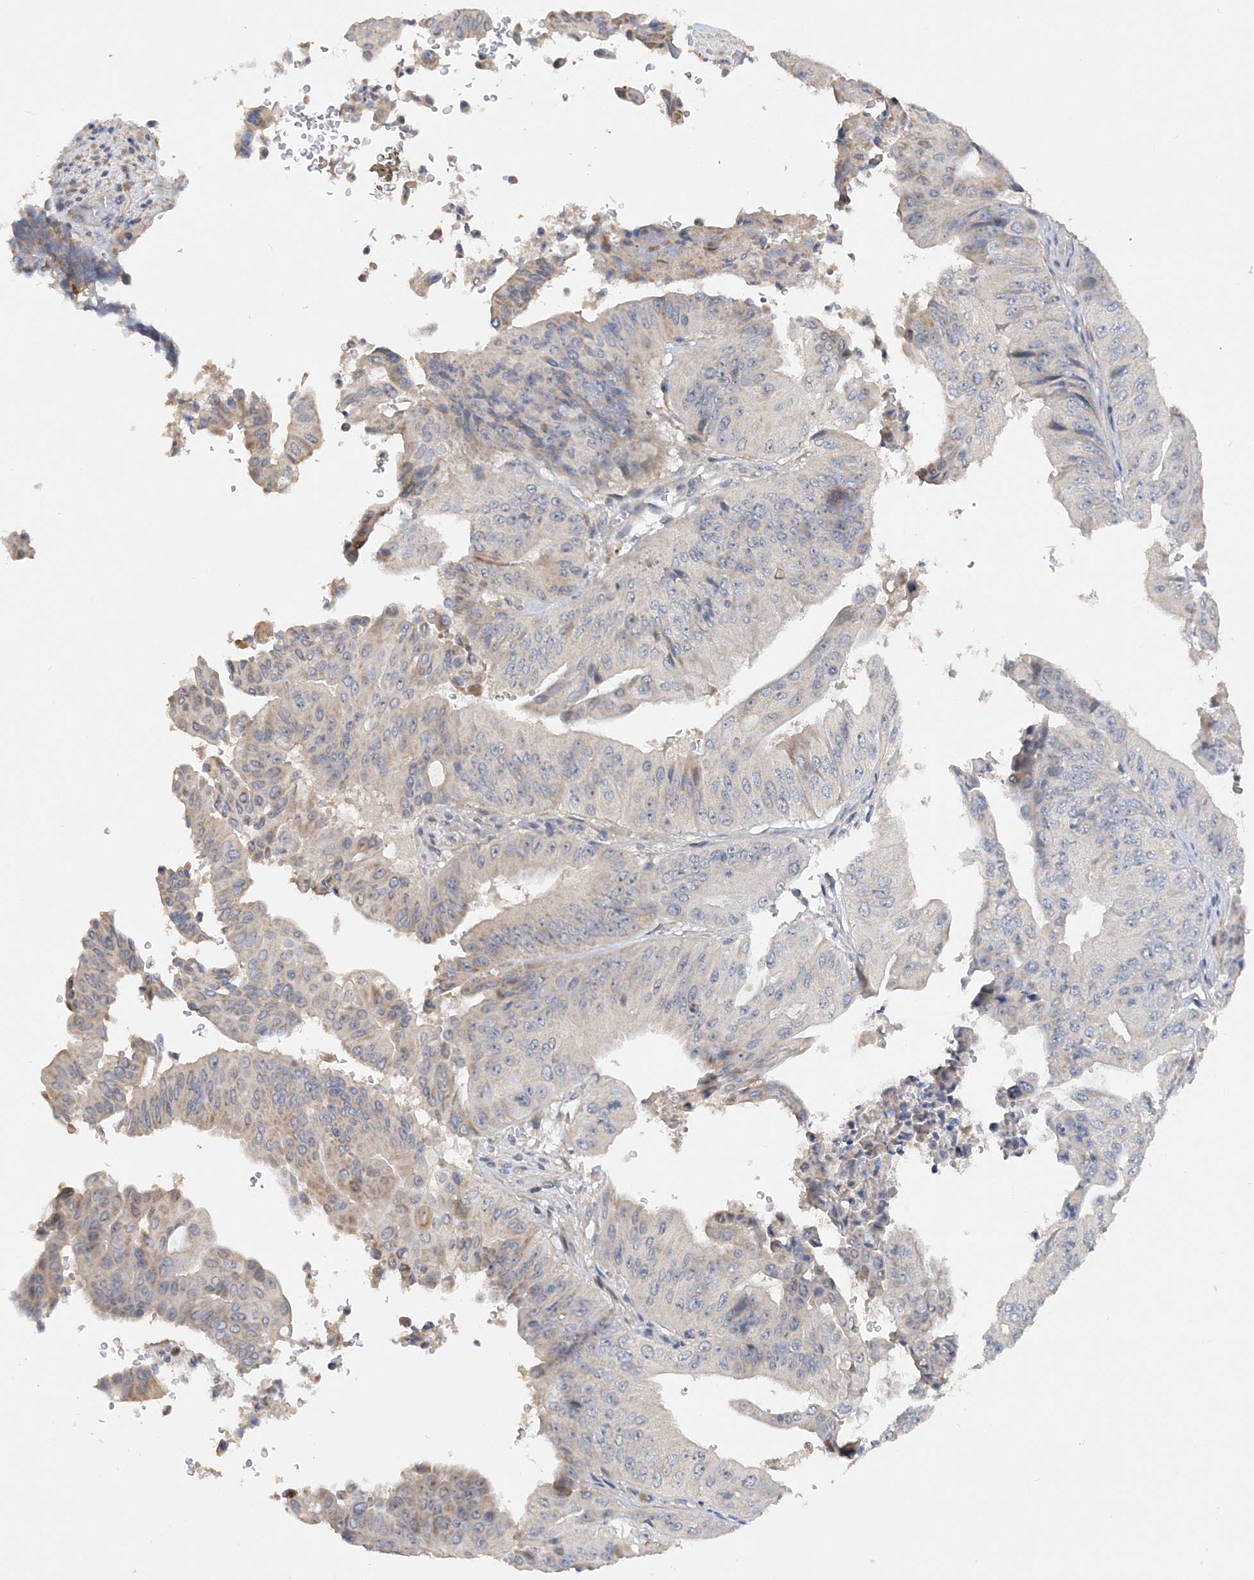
{"staining": {"intensity": "negative", "quantity": "none", "location": "none"}, "tissue": "pancreatic cancer", "cell_type": "Tumor cells", "image_type": "cancer", "snomed": [{"axis": "morphology", "description": "Adenocarcinoma, NOS"}, {"axis": "topography", "description": "Pancreas"}], "caption": "A high-resolution histopathology image shows immunohistochemistry (IHC) staining of pancreatic adenocarcinoma, which demonstrates no significant positivity in tumor cells.", "gene": "GRINA", "patient": {"sex": "female", "age": 77}}